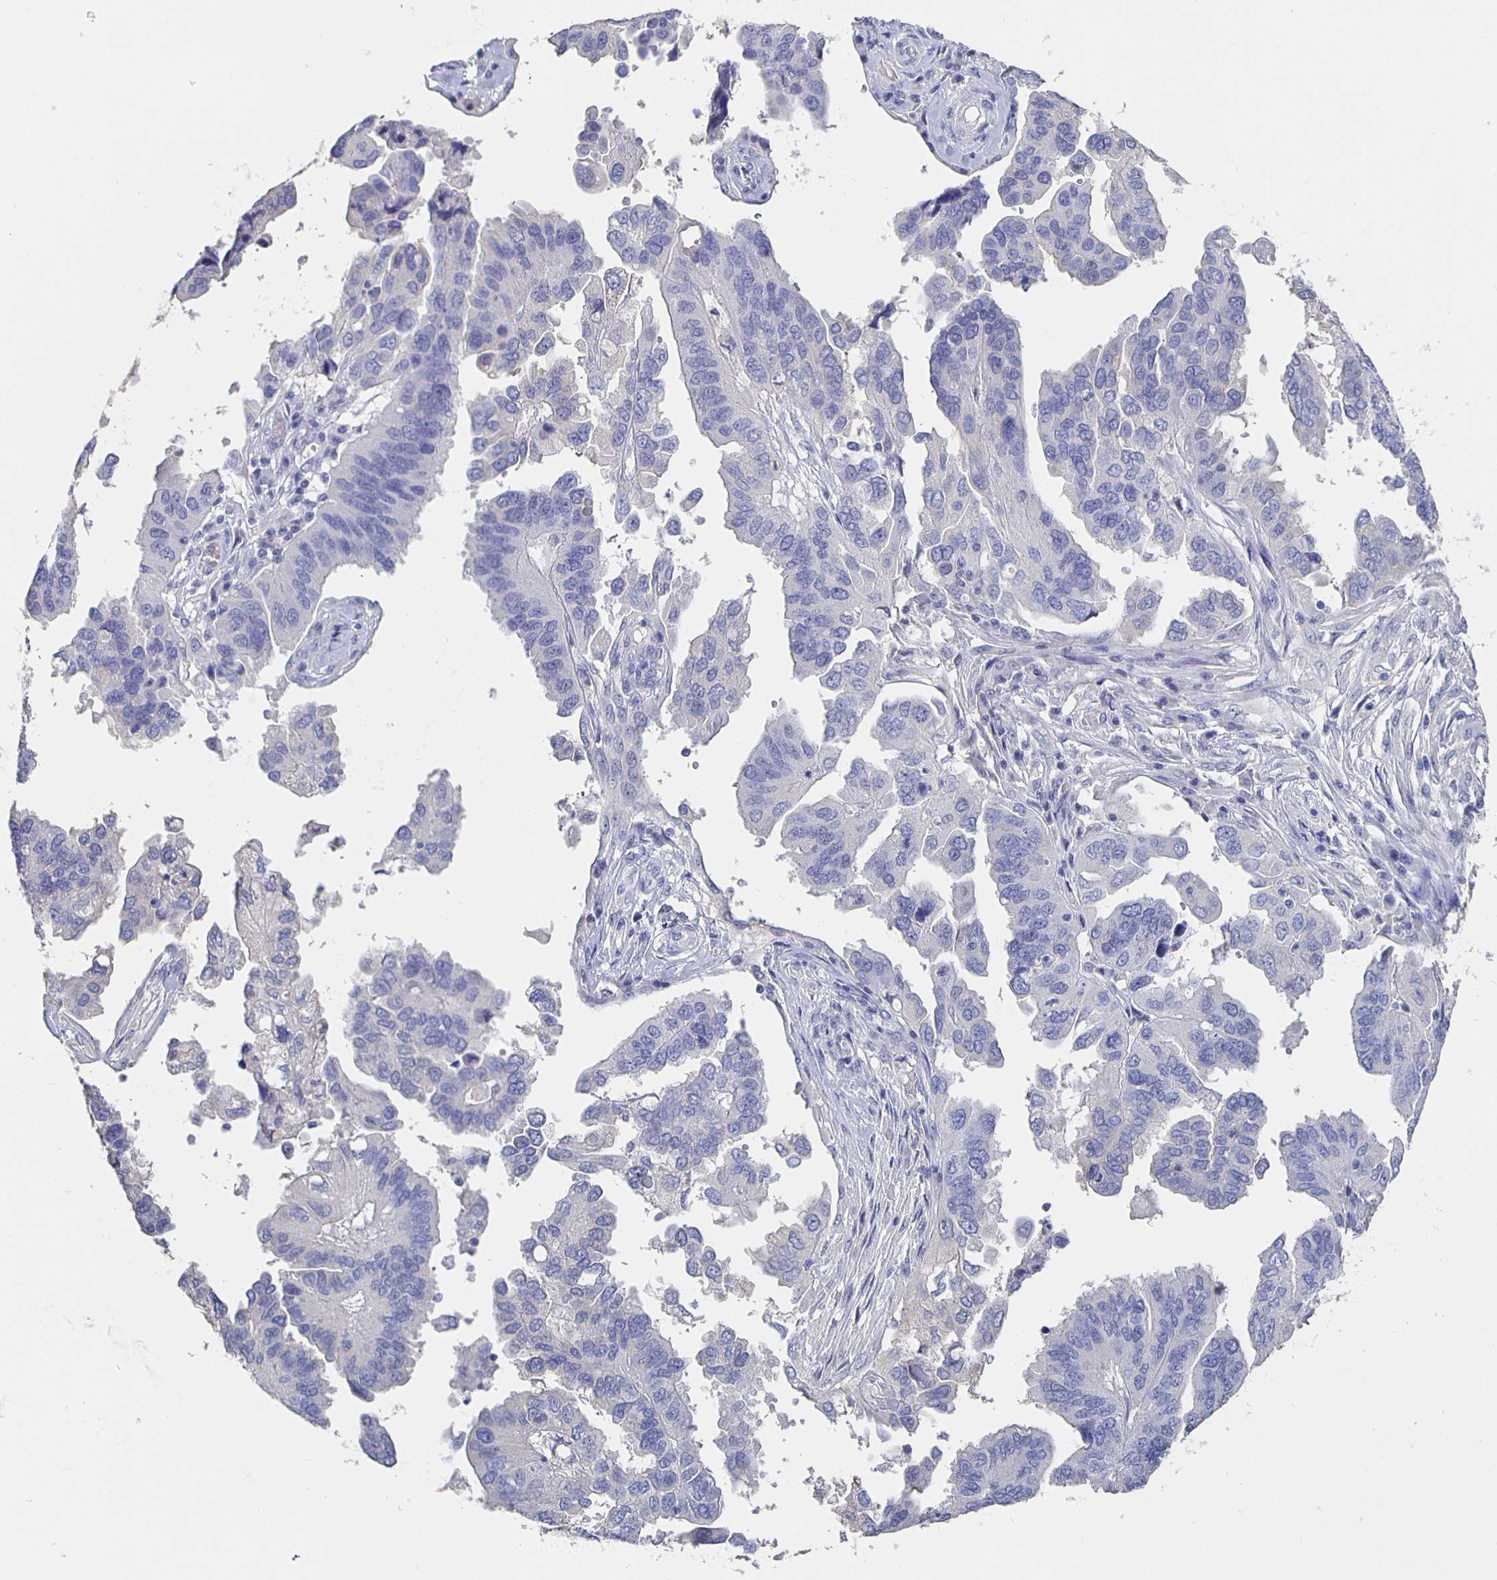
{"staining": {"intensity": "negative", "quantity": "none", "location": "none"}, "tissue": "ovarian cancer", "cell_type": "Tumor cells", "image_type": "cancer", "snomed": [{"axis": "morphology", "description": "Cystadenocarcinoma, serous, NOS"}, {"axis": "topography", "description": "Ovary"}], "caption": "DAB (3,3'-diaminobenzidine) immunohistochemical staining of human ovarian serous cystadenocarcinoma reveals no significant expression in tumor cells. (DAB (3,3'-diaminobenzidine) IHC, high magnification).", "gene": "CACNA2D2", "patient": {"sex": "female", "age": 79}}